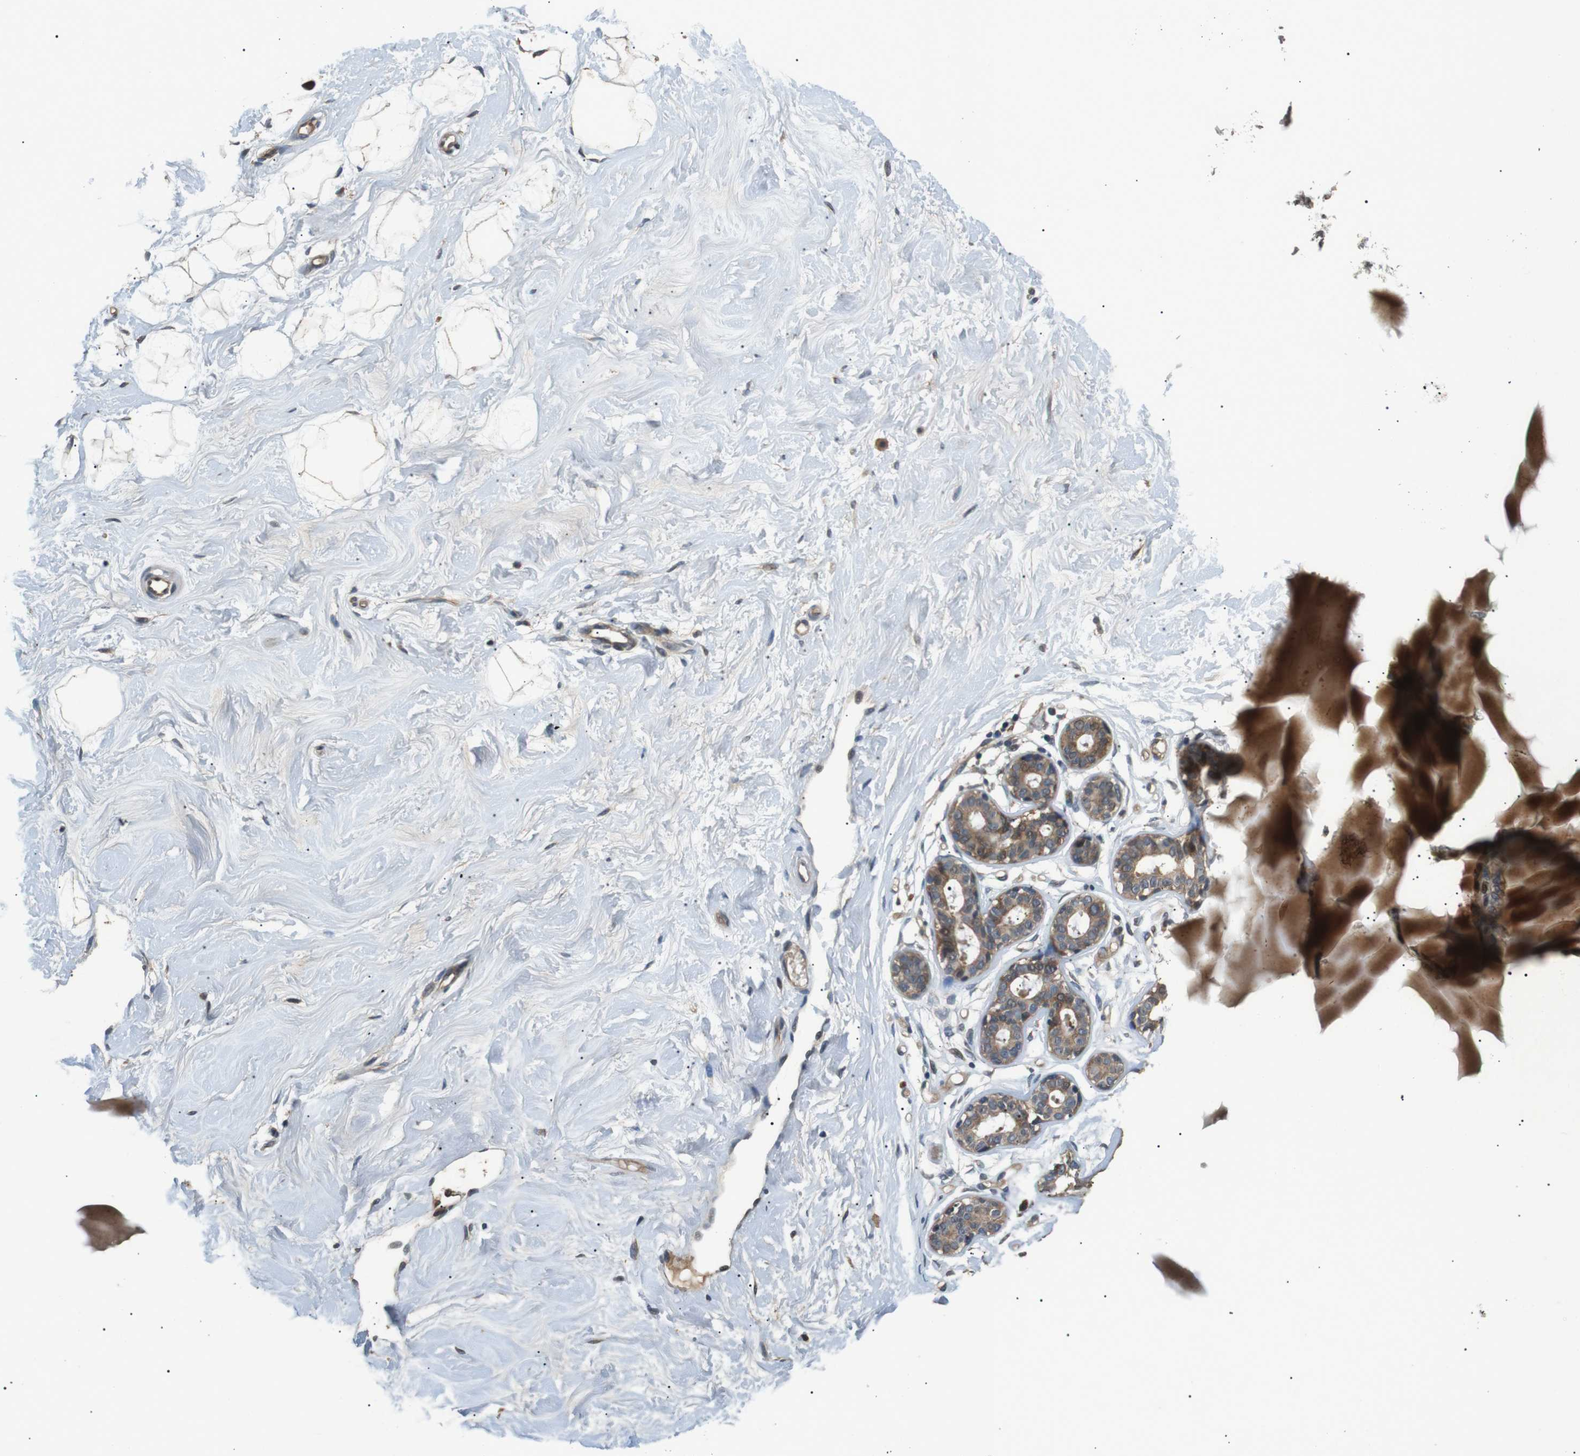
{"staining": {"intensity": "negative", "quantity": "none", "location": "none"}, "tissue": "breast", "cell_type": "Adipocytes", "image_type": "normal", "snomed": [{"axis": "morphology", "description": "Normal tissue, NOS"}, {"axis": "topography", "description": "Breast"}], "caption": "An IHC histopathology image of benign breast is shown. There is no staining in adipocytes of breast.", "gene": "HSPA13", "patient": {"sex": "female", "age": 23}}